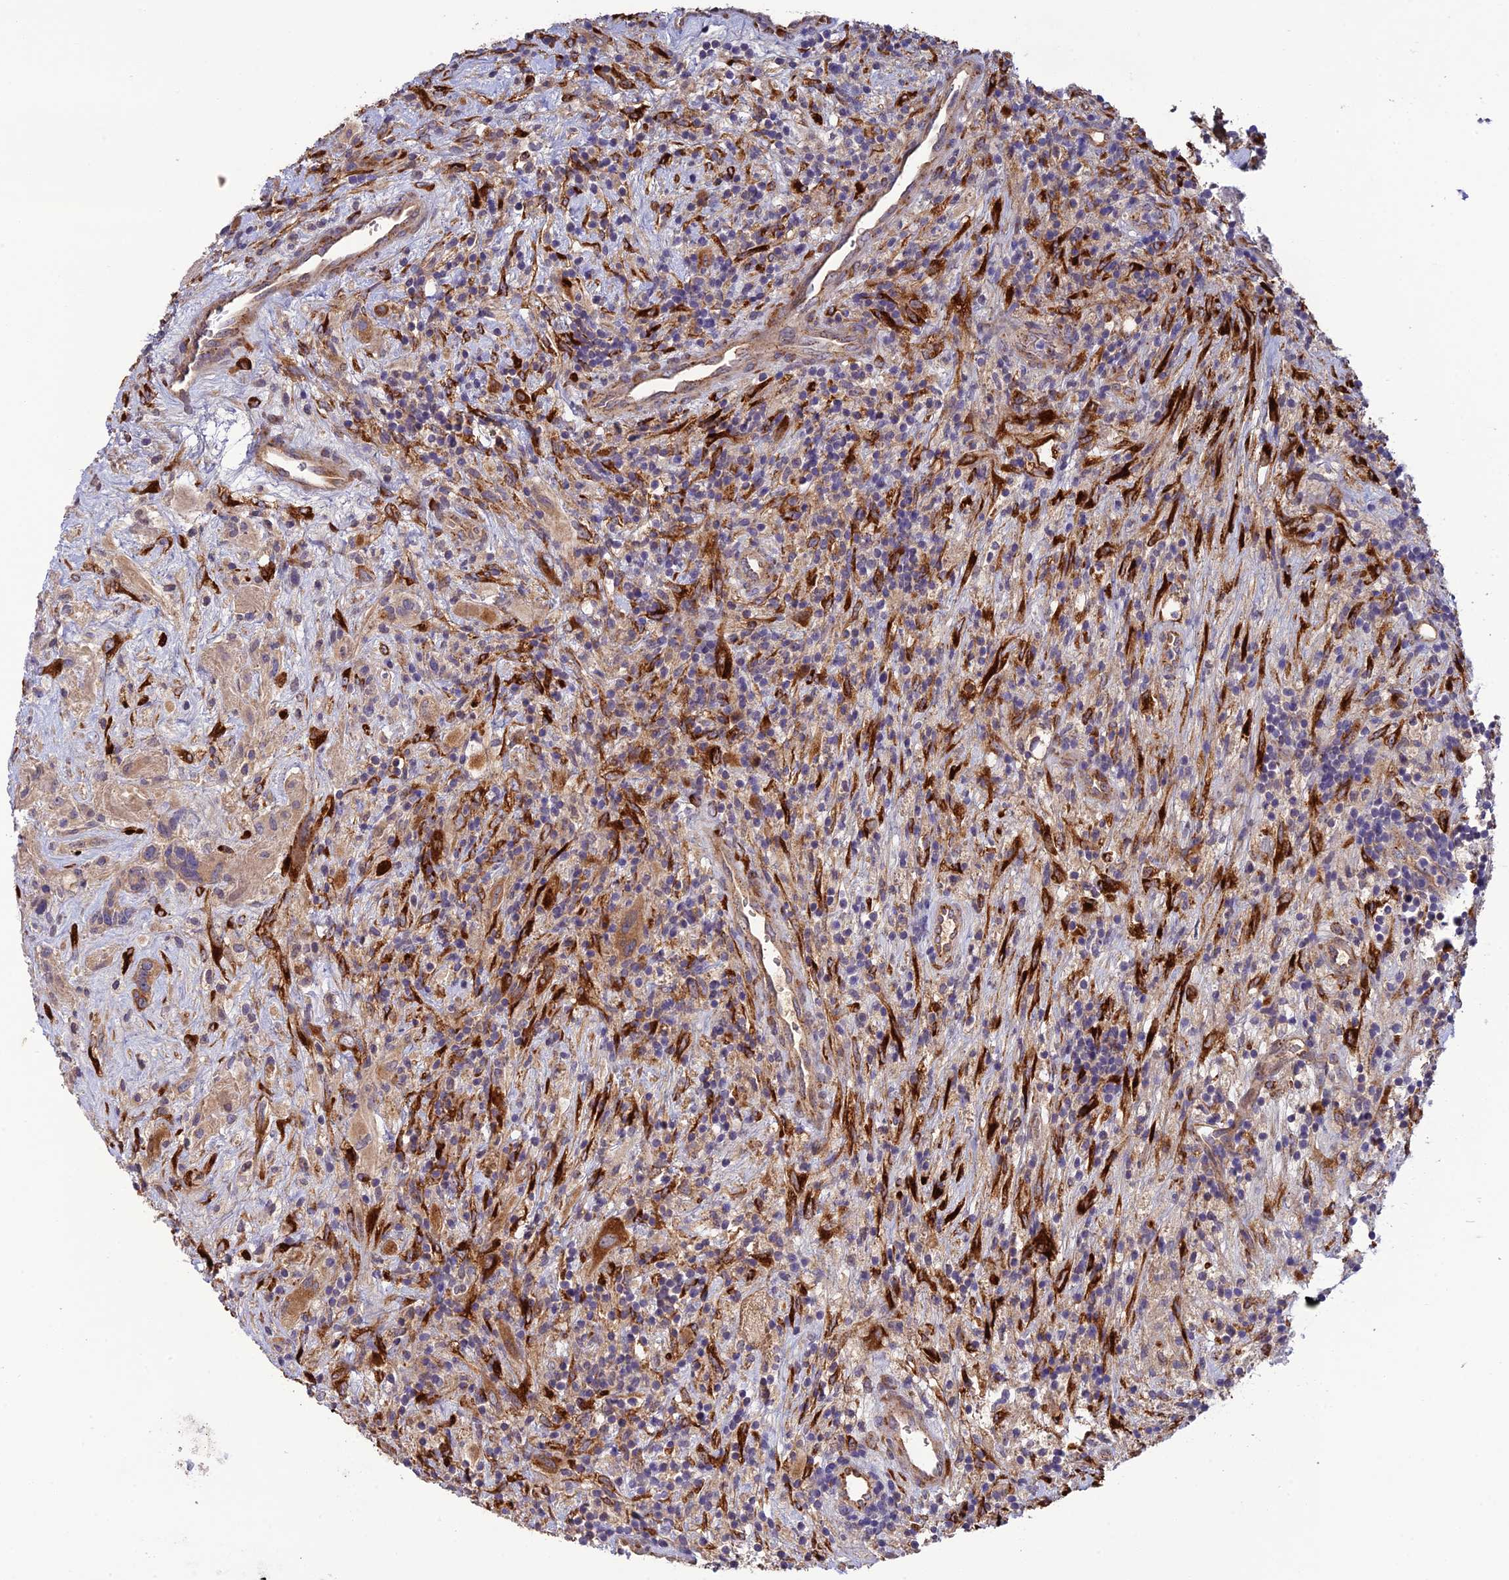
{"staining": {"intensity": "weak", "quantity": "<25%", "location": "cytoplasmic/membranous"}, "tissue": "glioma", "cell_type": "Tumor cells", "image_type": "cancer", "snomed": [{"axis": "morphology", "description": "Glioma, malignant, High grade"}, {"axis": "topography", "description": "Brain"}], "caption": "IHC photomicrograph of malignant glioma (high-grade) stained for a protein (brown), which exhibits no staining in tumor cells.", "gene": "P3H3", "patient": {"sex": "male", "age": 69}}